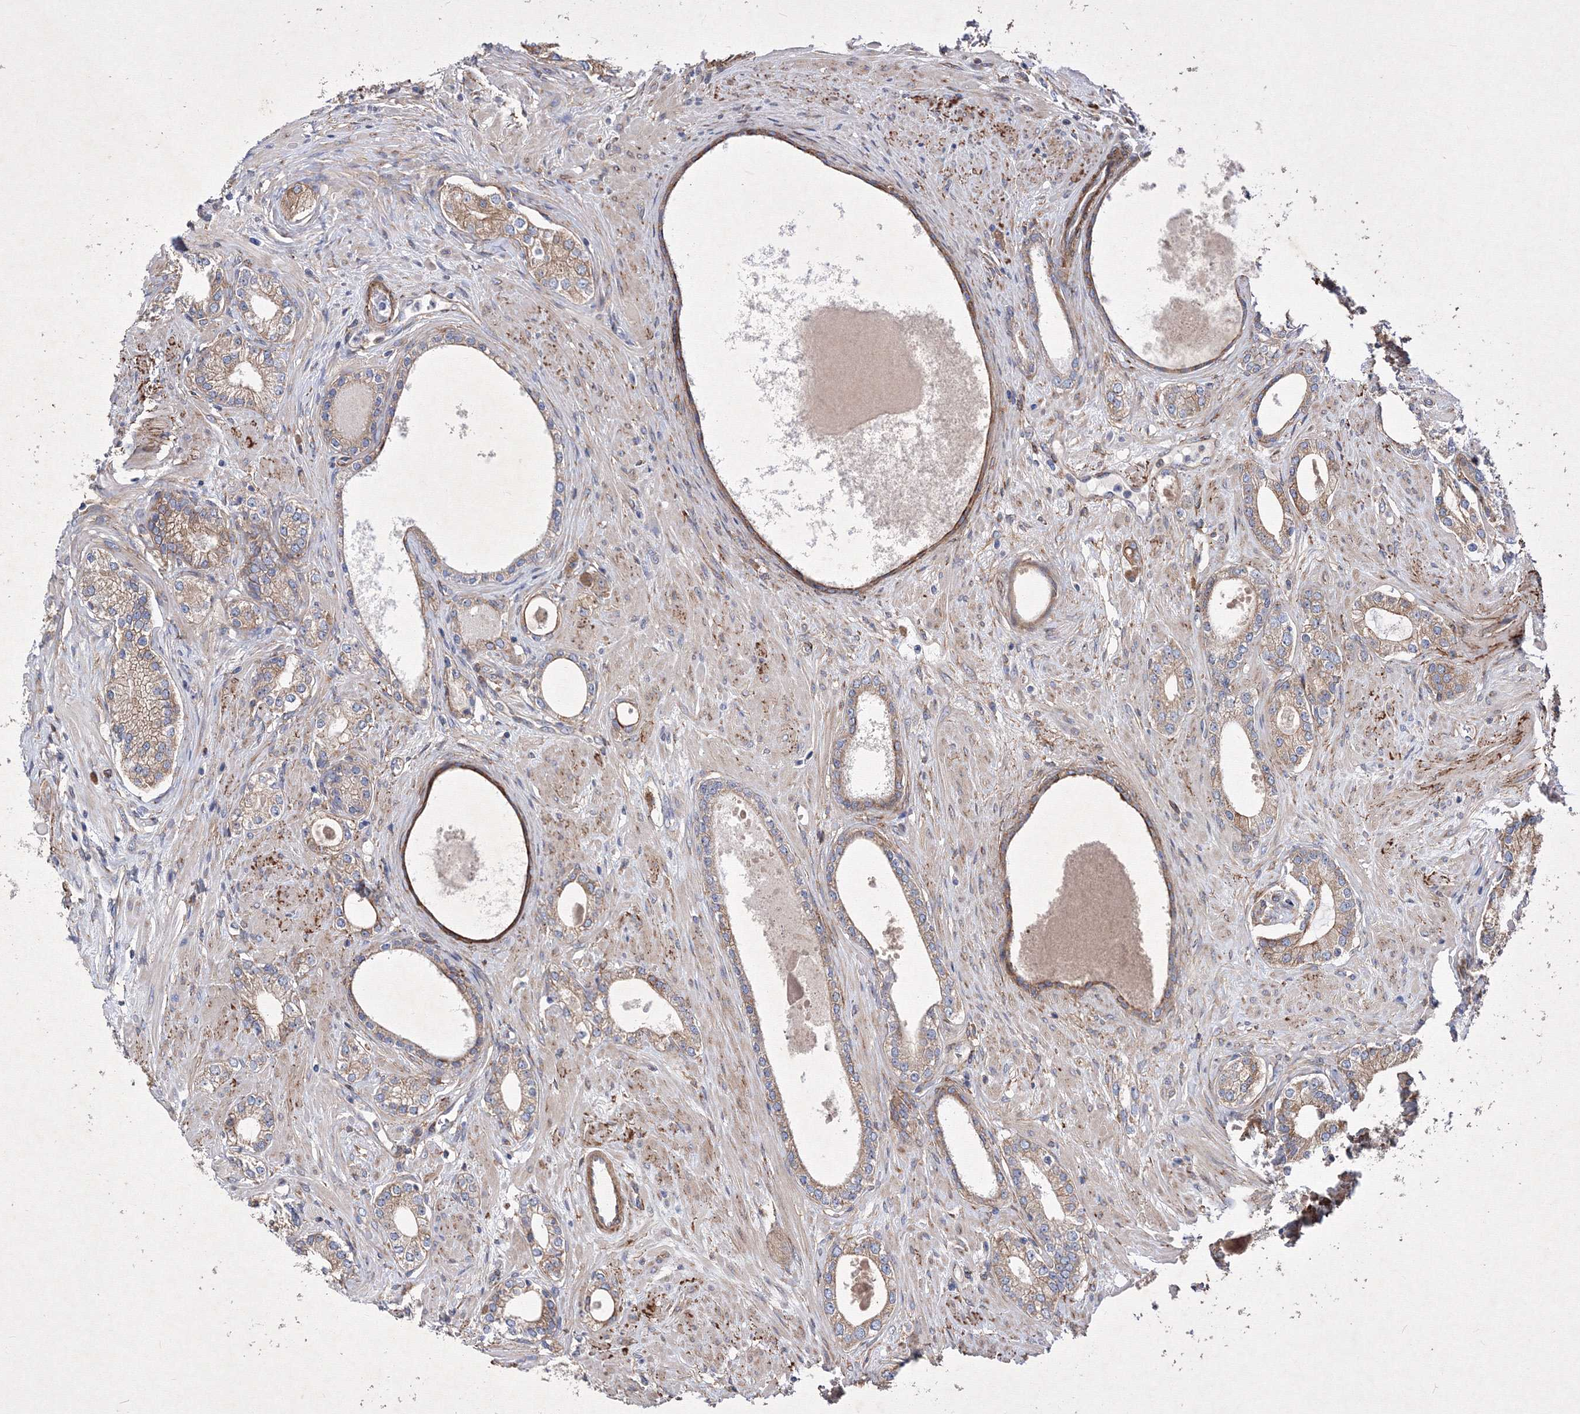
{"staining": {"intensity": "weak", "quantity": ">75%", "location": "cytoplasmic/membranous"}, "tissue": "prostate cancer", "cell_type": "Tumor cells", "image_type": "cancer", "snomed": [{"axis": "morphology", "description": "Adenocarcinoma, High grade"}, {"axis": "topography", "description": "Prostate"}], "caption": "Prostate cancer (adenocarcinoma (high-grade)) stained with a brown dye shows weak cytoplasmic/membranous positive expression in about >75% of tumor cells.", "gene": "SNX18", "patient": {"sex": "male", "age": 63}}